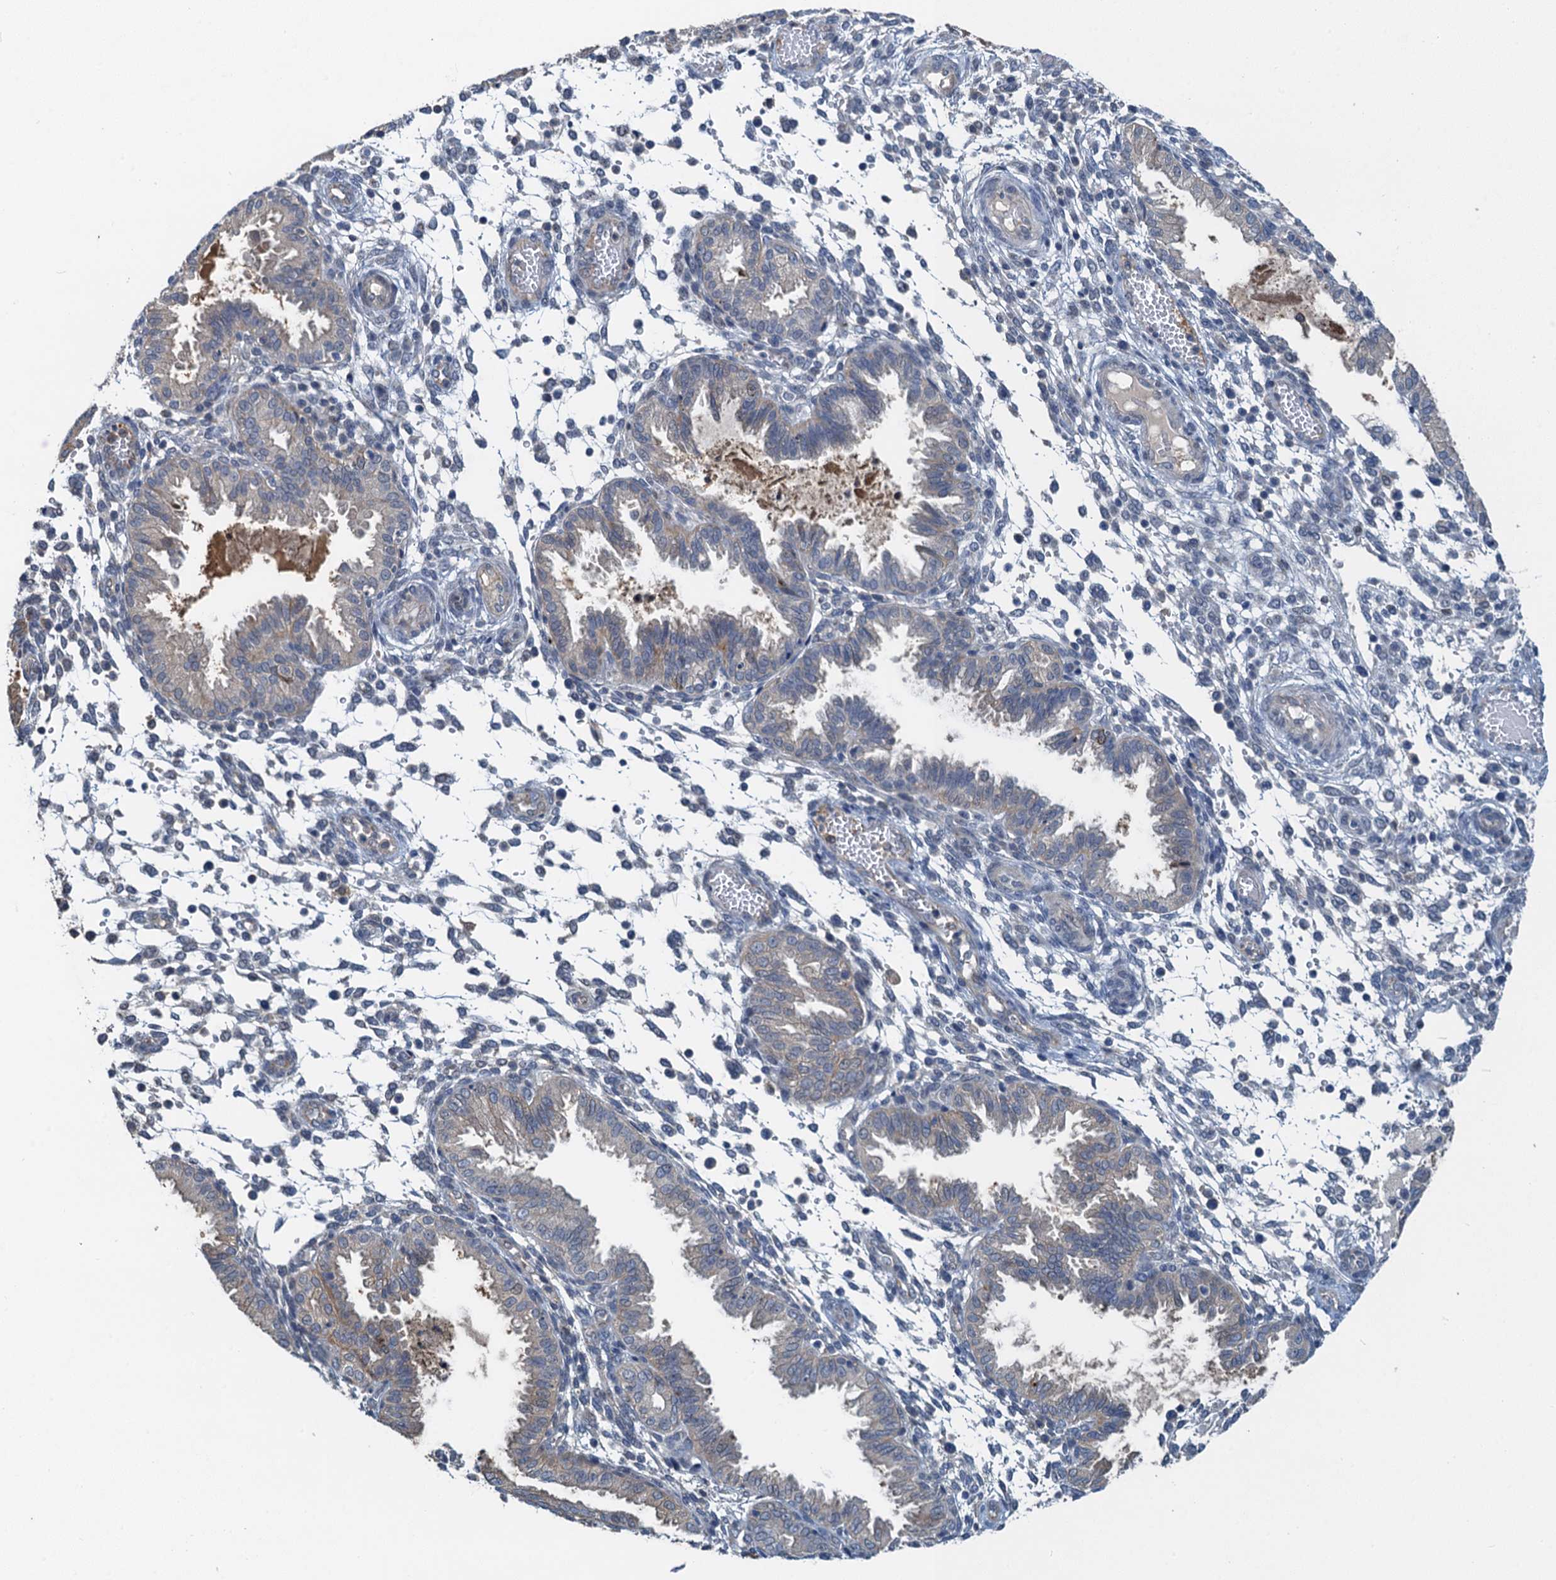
{"staining": {"intensity": "negative", "quantity": "none", "location": "none"}, "tissue": "endometrium", "cell_type": "Cells in endometrial stroma", "image_type": "normal", "snomed": [{"axis": "morphology", "description": "Normal tissue, NOS"}, {"axis": "topography", "description": "Endometrium"}], "caption": "An IHC image of unremarkable endometrium is shown. There is no staining in cells in endometrial stroma of endometrium. (Brightfield microscopy of DAB immunohistochemistry at high magnification).", "gene": "ZNF606", "patient": {"sex": "female", "age": 33}}